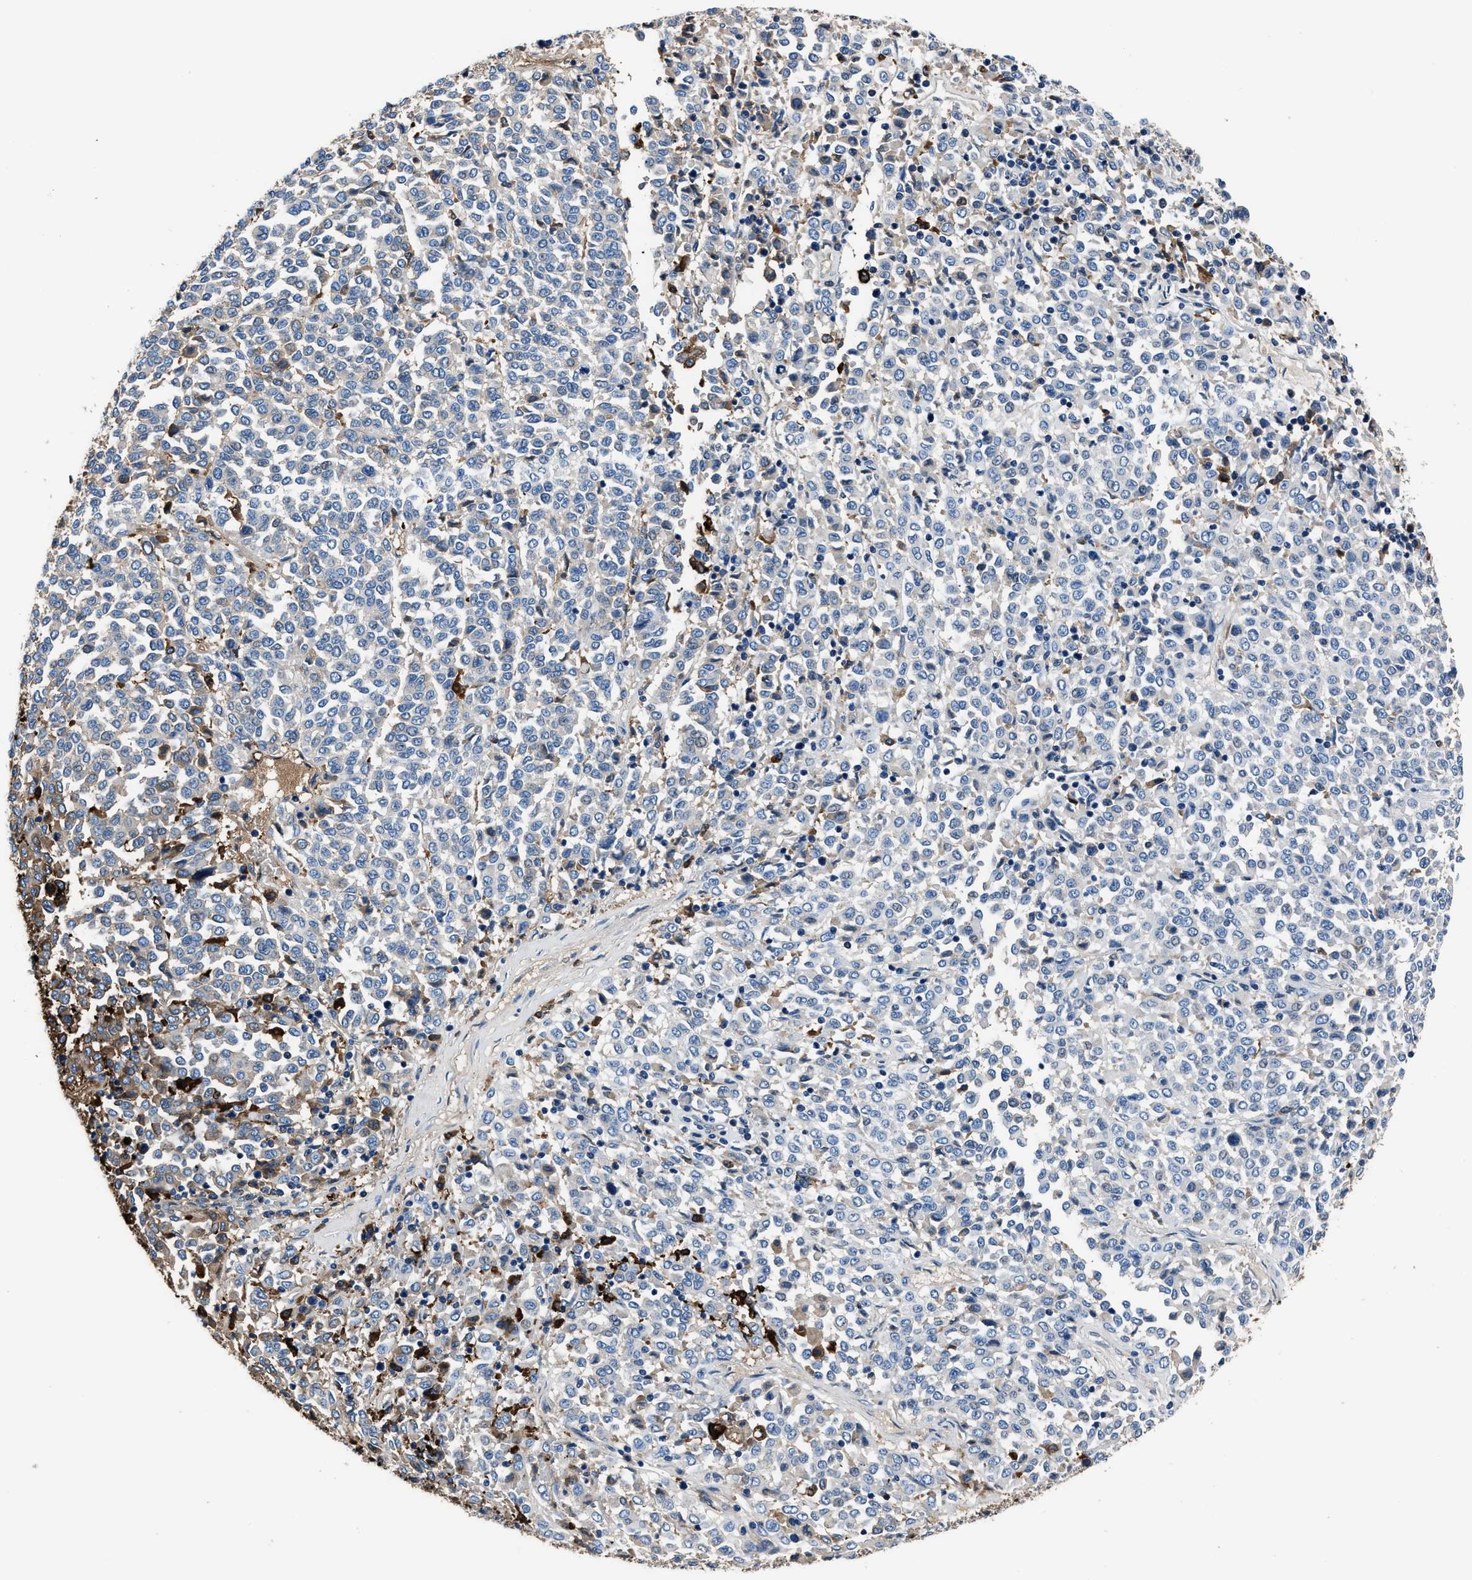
{"staining": {"intensity": "weak", "quantity": "<25%", "location": "cytoplasmic/membranous"}, "tissue": "melanoma", "cell_type": "Tumor cells", "image_type": "cancer", "snomed": [{"axis": "morphology", "description": "Malignant melanoma, Metastatic site"}, {"axis": "topography", "description": "Pancreas"}], "caption": "Human malignant melanoma (metastatic site) stained for a protein using immunohistochemistry demonstrates no staining in tumor cells.", "gene": "FTL", "patient": {"sex": "female", "age": 30}}